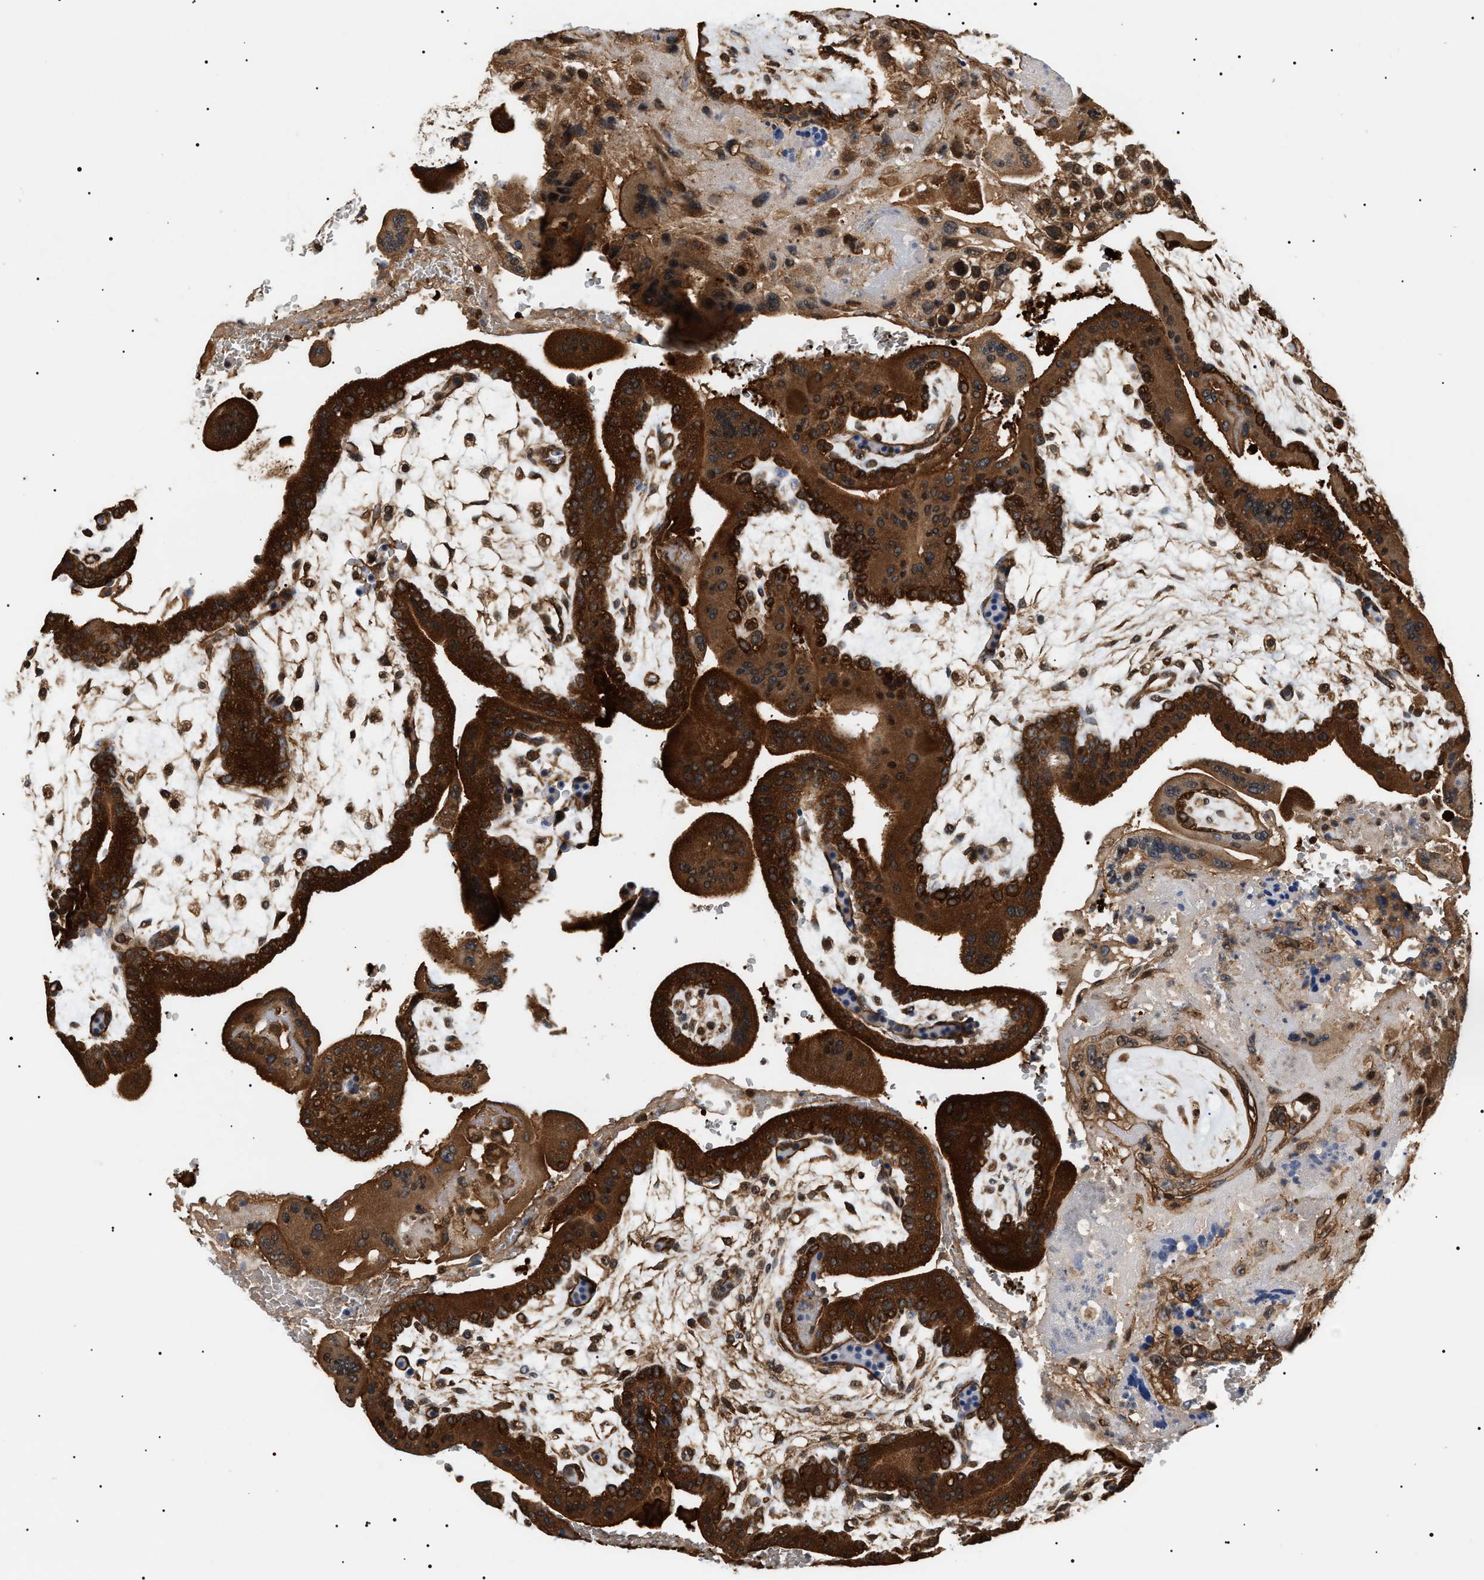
{"staining": {"intensity": "moderate", "quantity": ">75%", "location": "cytoplasmic/membranous,nuclear"}, "tissue": "placenta", "cell_type": "Decidual cells", "image_type": "normal", "snomed": [{"axis": "morphology", "description": "Normal tissue, NOS"}, {"axis": "topography", "description": "Placenta"}], "caption": "An image of placenta stained for a protein shows moderate cytoplasmic/membranous,nuclear brown staining in decidual cells. The staining was performed using DAB (3,3'-diaminobenzidine), with brown indicating positive protein expression. Nuclei are stained blue with hematoxylin.", "gene": "SH3GLB2", "patient": {"sex": "female", "age": 35}}